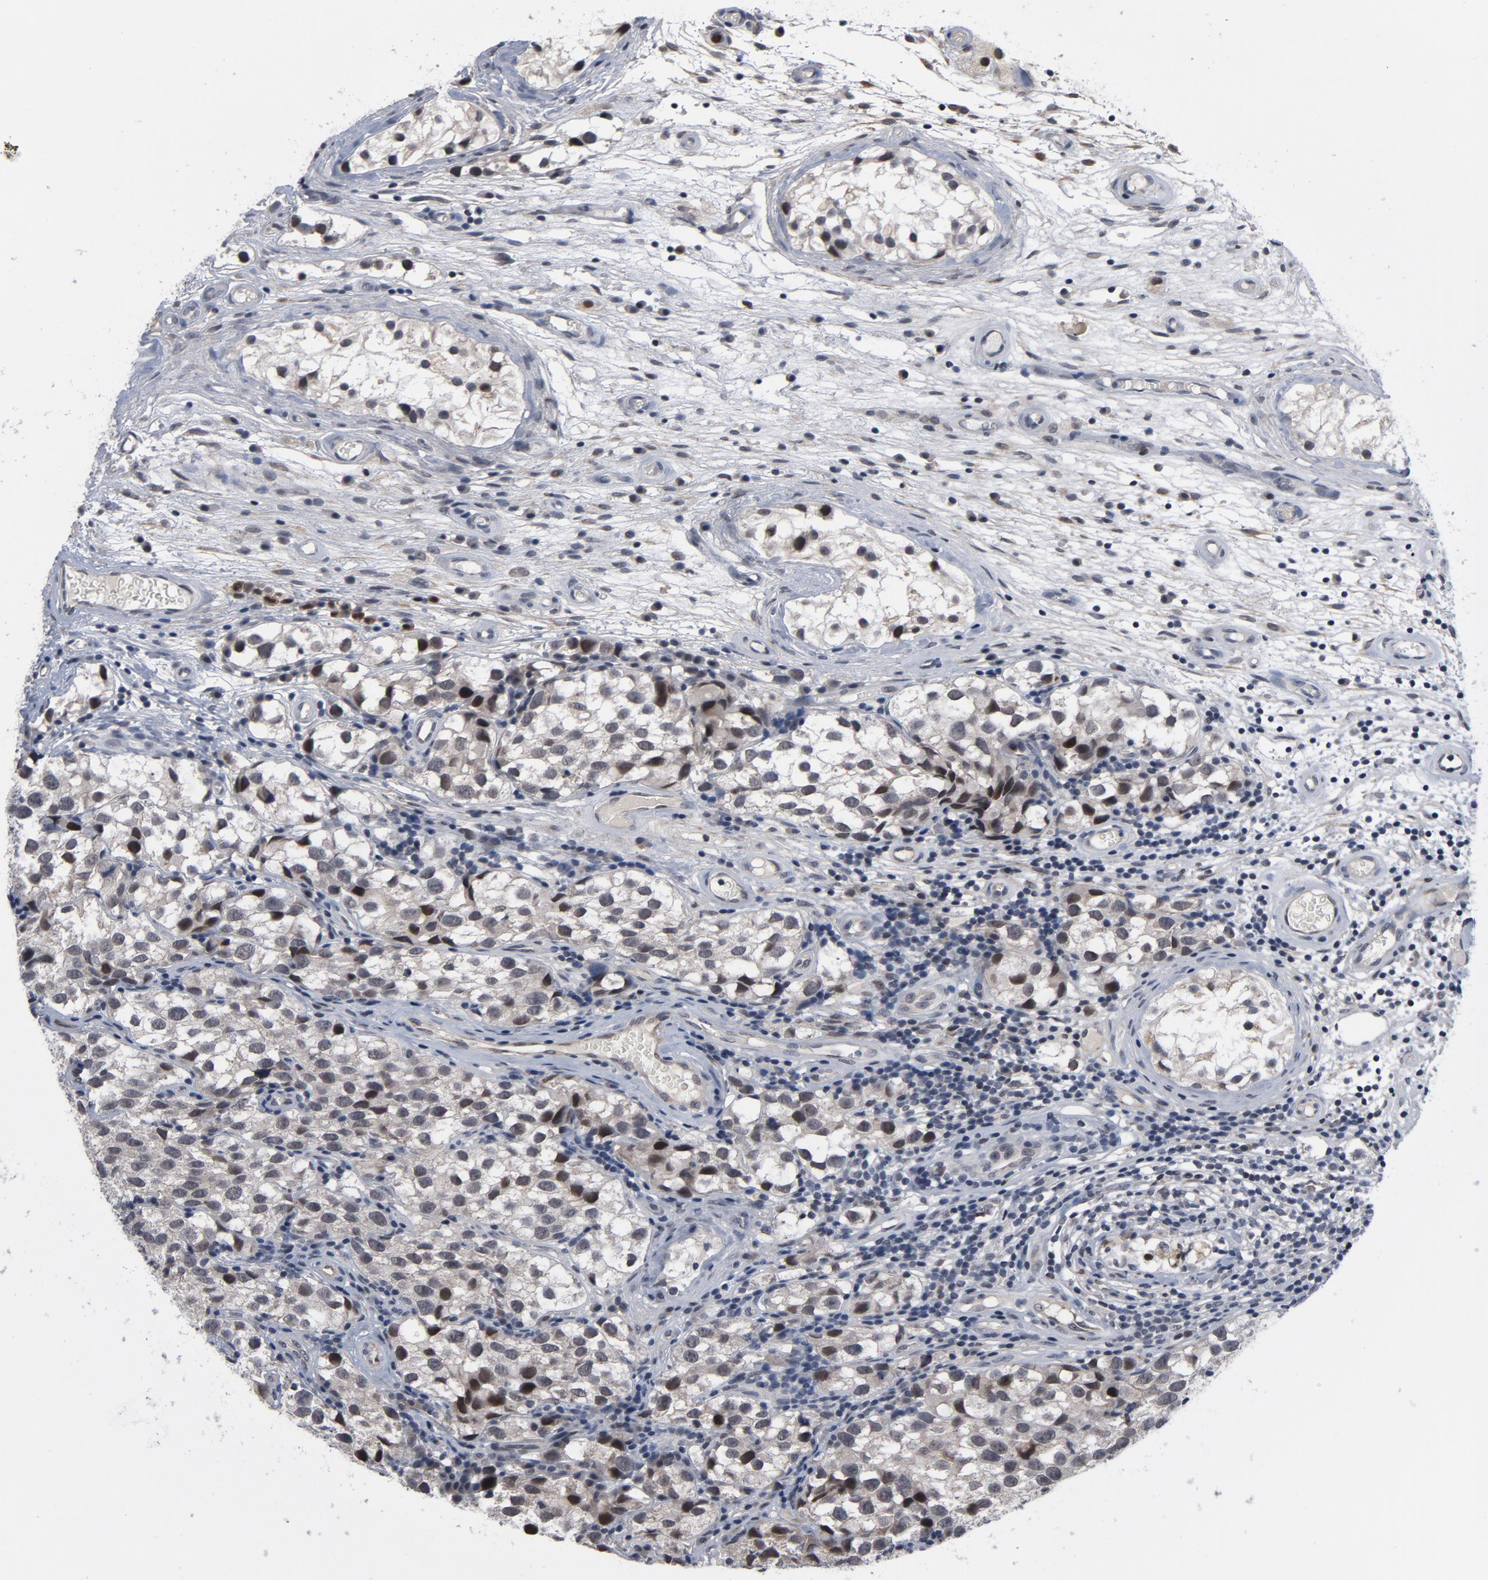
{"staining": {"intensity": "negative", "quantity": "none", "location": "none"}, "tissue": "testis cancer", "cell_type": "Tumor cells", "image_type": "cancer", "snomed": [{"axis": "morphology", "description": "Seminoma, NOS"}, {"axis": "topography", "description": "Testis"}], "caption": "Protein analysis of testis cancer shows no significant expression in tumor cells. (IHC, brightfield microscopy, high magnification).", "gene": "RTL5", "patient": {"sex": "male", "age": 39}}